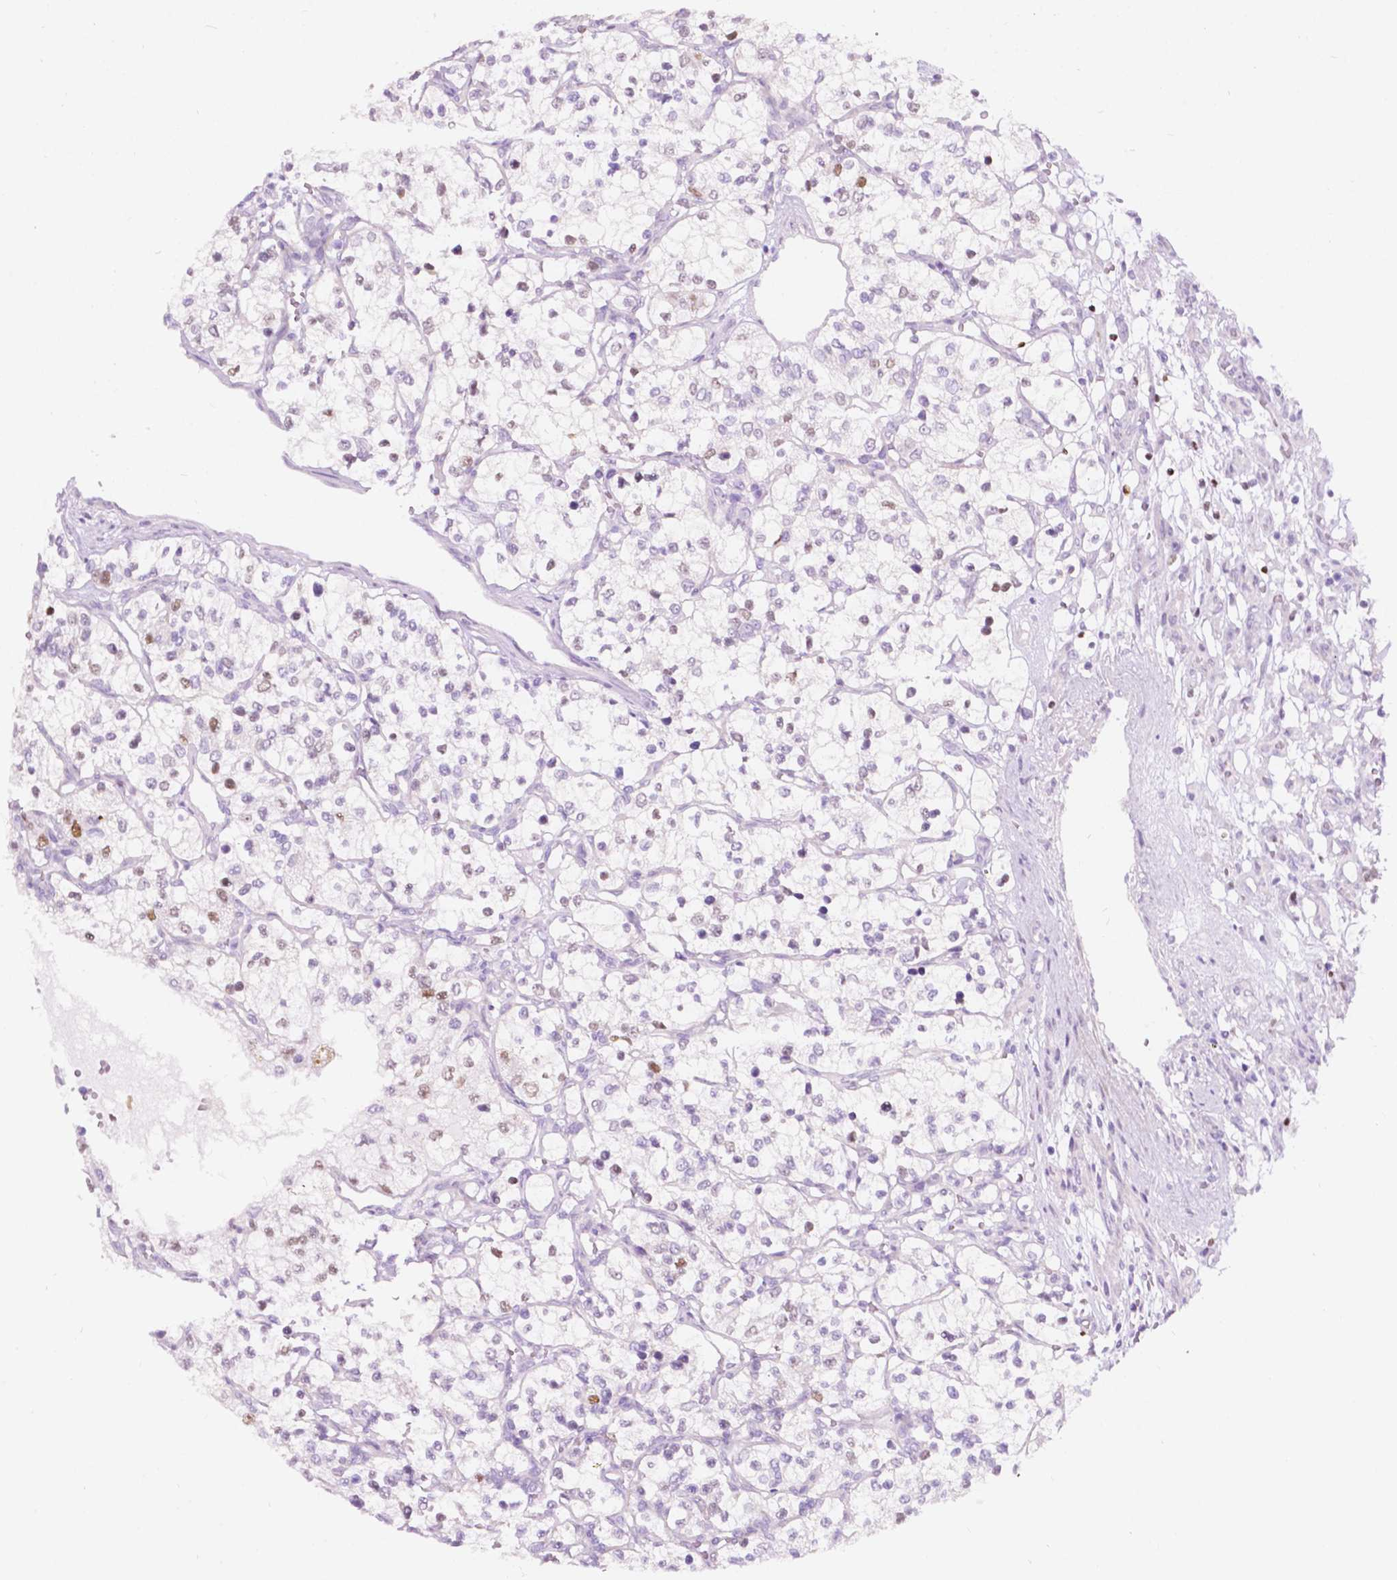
{"staining": {"intensity": "moderate", "quantity": "25%-75%", "location": "nuclear"}, "tissue": "renal cancer", "cell_type": "Tumor cells", "image_type": "cancer", "snomed": [{"axis": "morphology", "description": "Adenocarcinoma, NOS"}, {"axis": "topography", "description": "Kidney"}], "caption": "Immunohistochemistry (IHC) (DAB (3,3'-diaminobenzidine)) staining of adenocarcinoma (renal) reveals moderate nuclear protein expression in approximately 25%-75% of tumor cells.", "gene": "NOS1AP", "patient": {"sex": "female", "age": 69}}